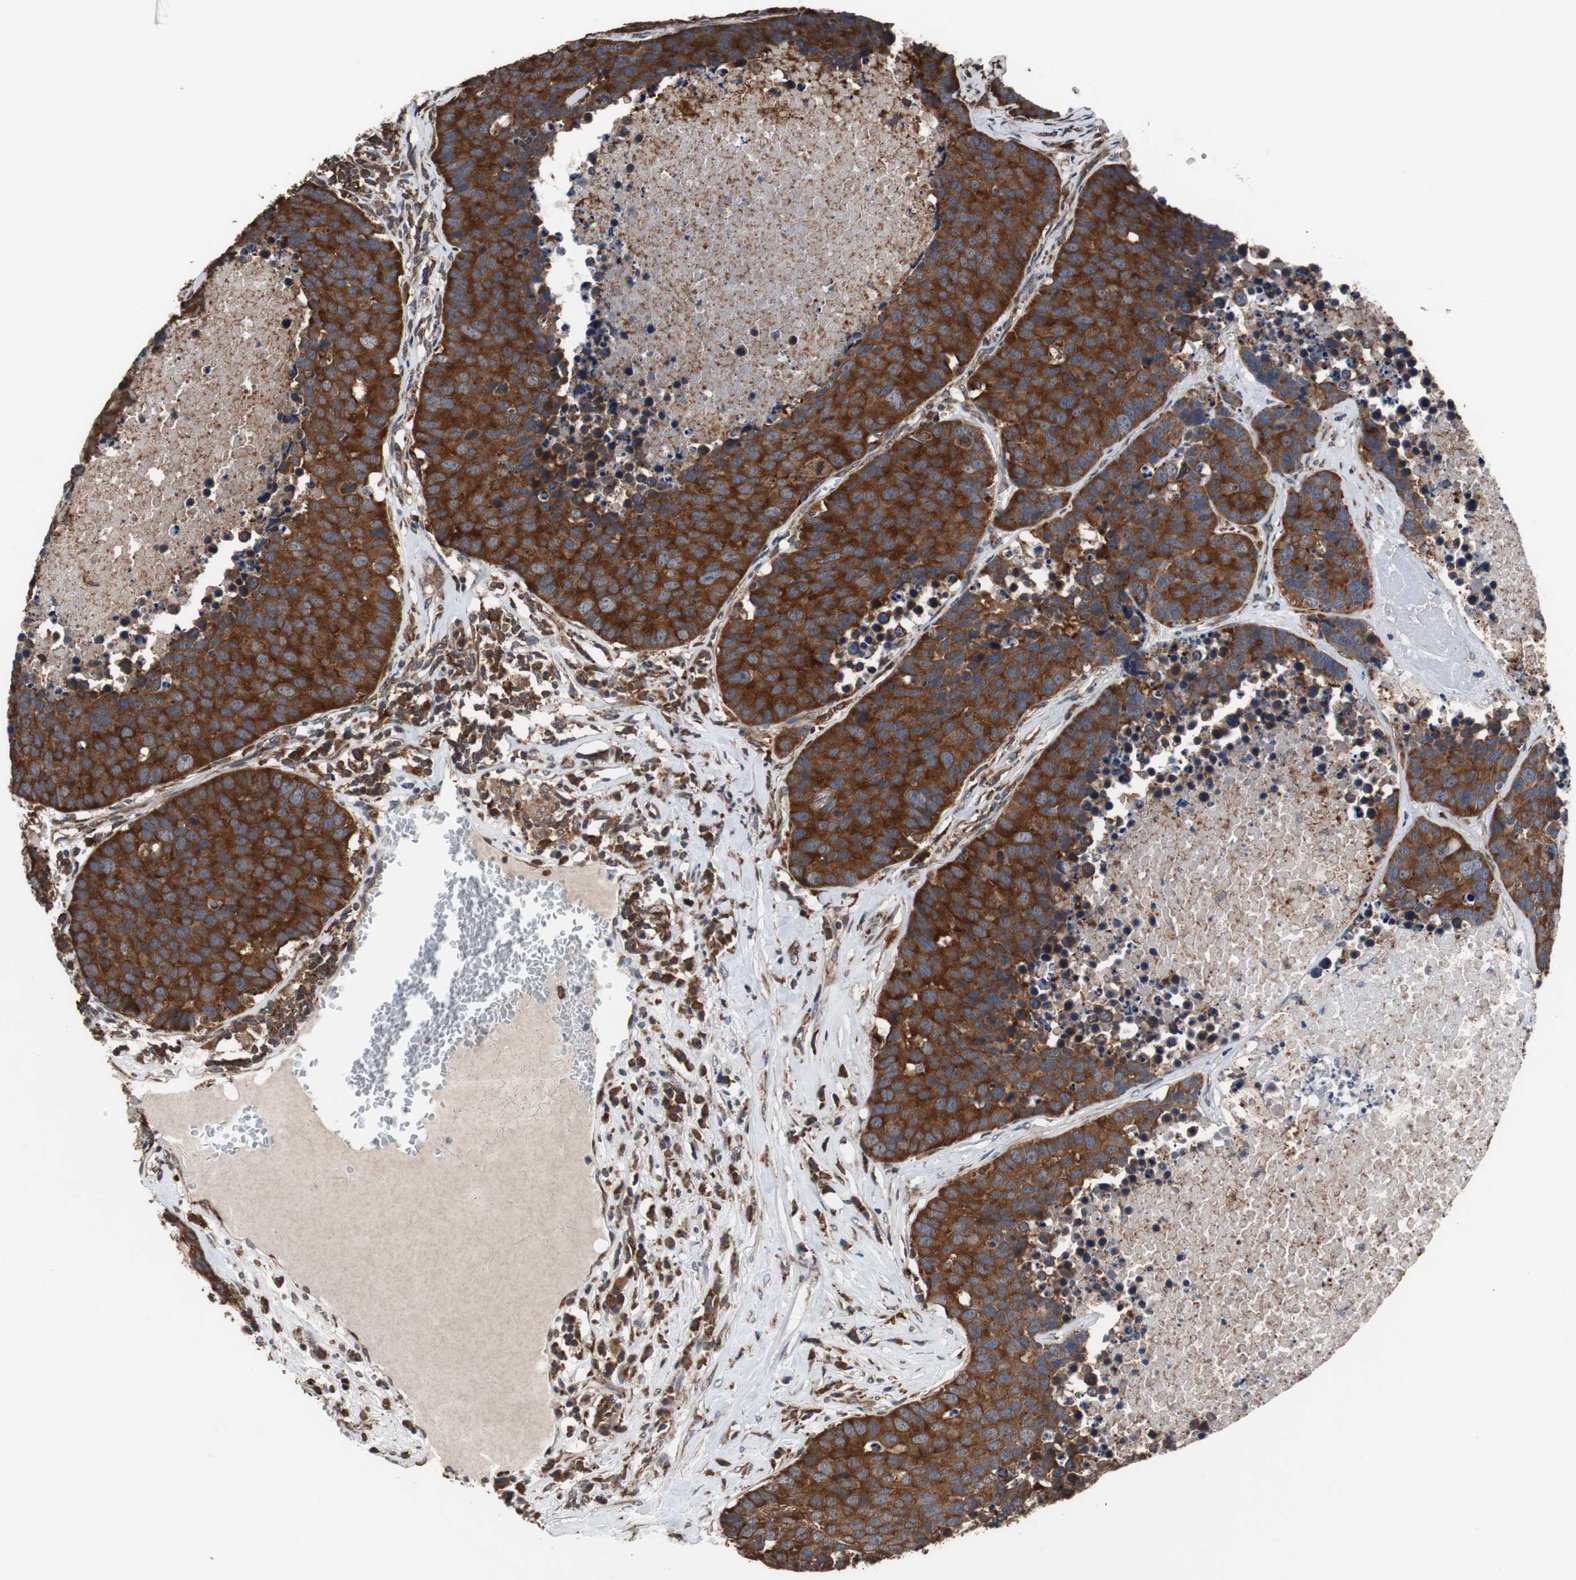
{"staining": {"intensity": "strong", "quantity": ">75%", "location": "cytoplasmic/membranous"}, "tissue": "carcinoid", "cell_type": "Tumor cells", "image_type": "cancer", "snomed": [{"axis": "morphology", "description": "Carcinoid, malignant, NOS"}, {"axis": "topography", "description": "Lung"}], "caption": "A brown stain labels strong cytoplasmic/membranous positivity of a protein in malignant carcinoid tumor cells. The staining is performed using DAB brown chromogen to label protein expression. The nuclei are counter-stained blue using hematoxylin.", "gene": "USP10", "patient": {"sex": "male", "age": 60}}